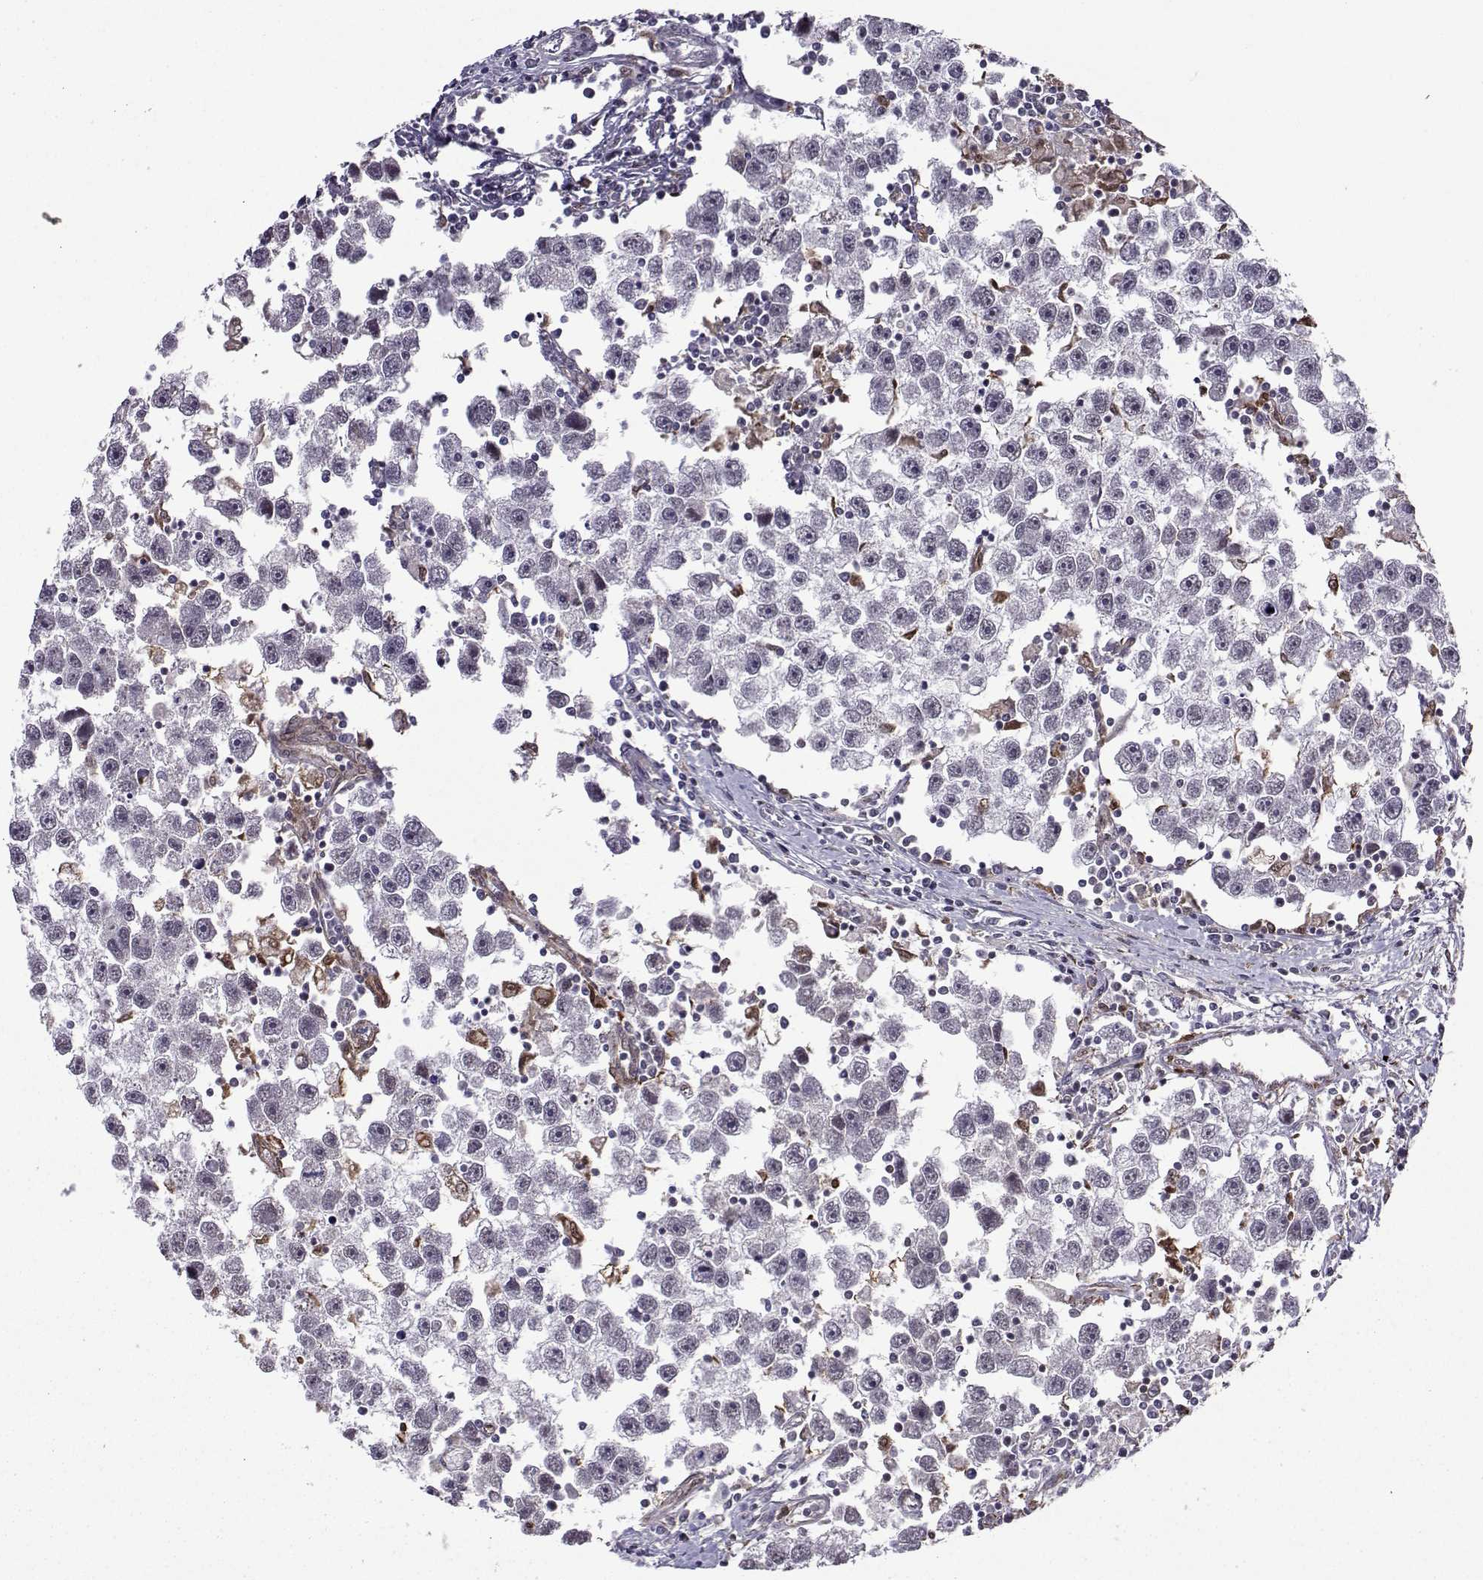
{"staining": {"intensity": "negative", "quantity": "none", "location": "none"}, "tissue": "testis cancer", "cell_type": "Tumor cells", "image_type": "cancer", "snomed": [{"axis": "morphology", "description": "Seminoma, NOS"}, {"axis": "topography", "description": "Testis"}], "caption": "This is an immunohistochemistry (IHC) micrograph of testis seminoma. There is no staining in tumor cells.", "gene": "DDX20", "patient": {"sex": "male", "age": 30}}